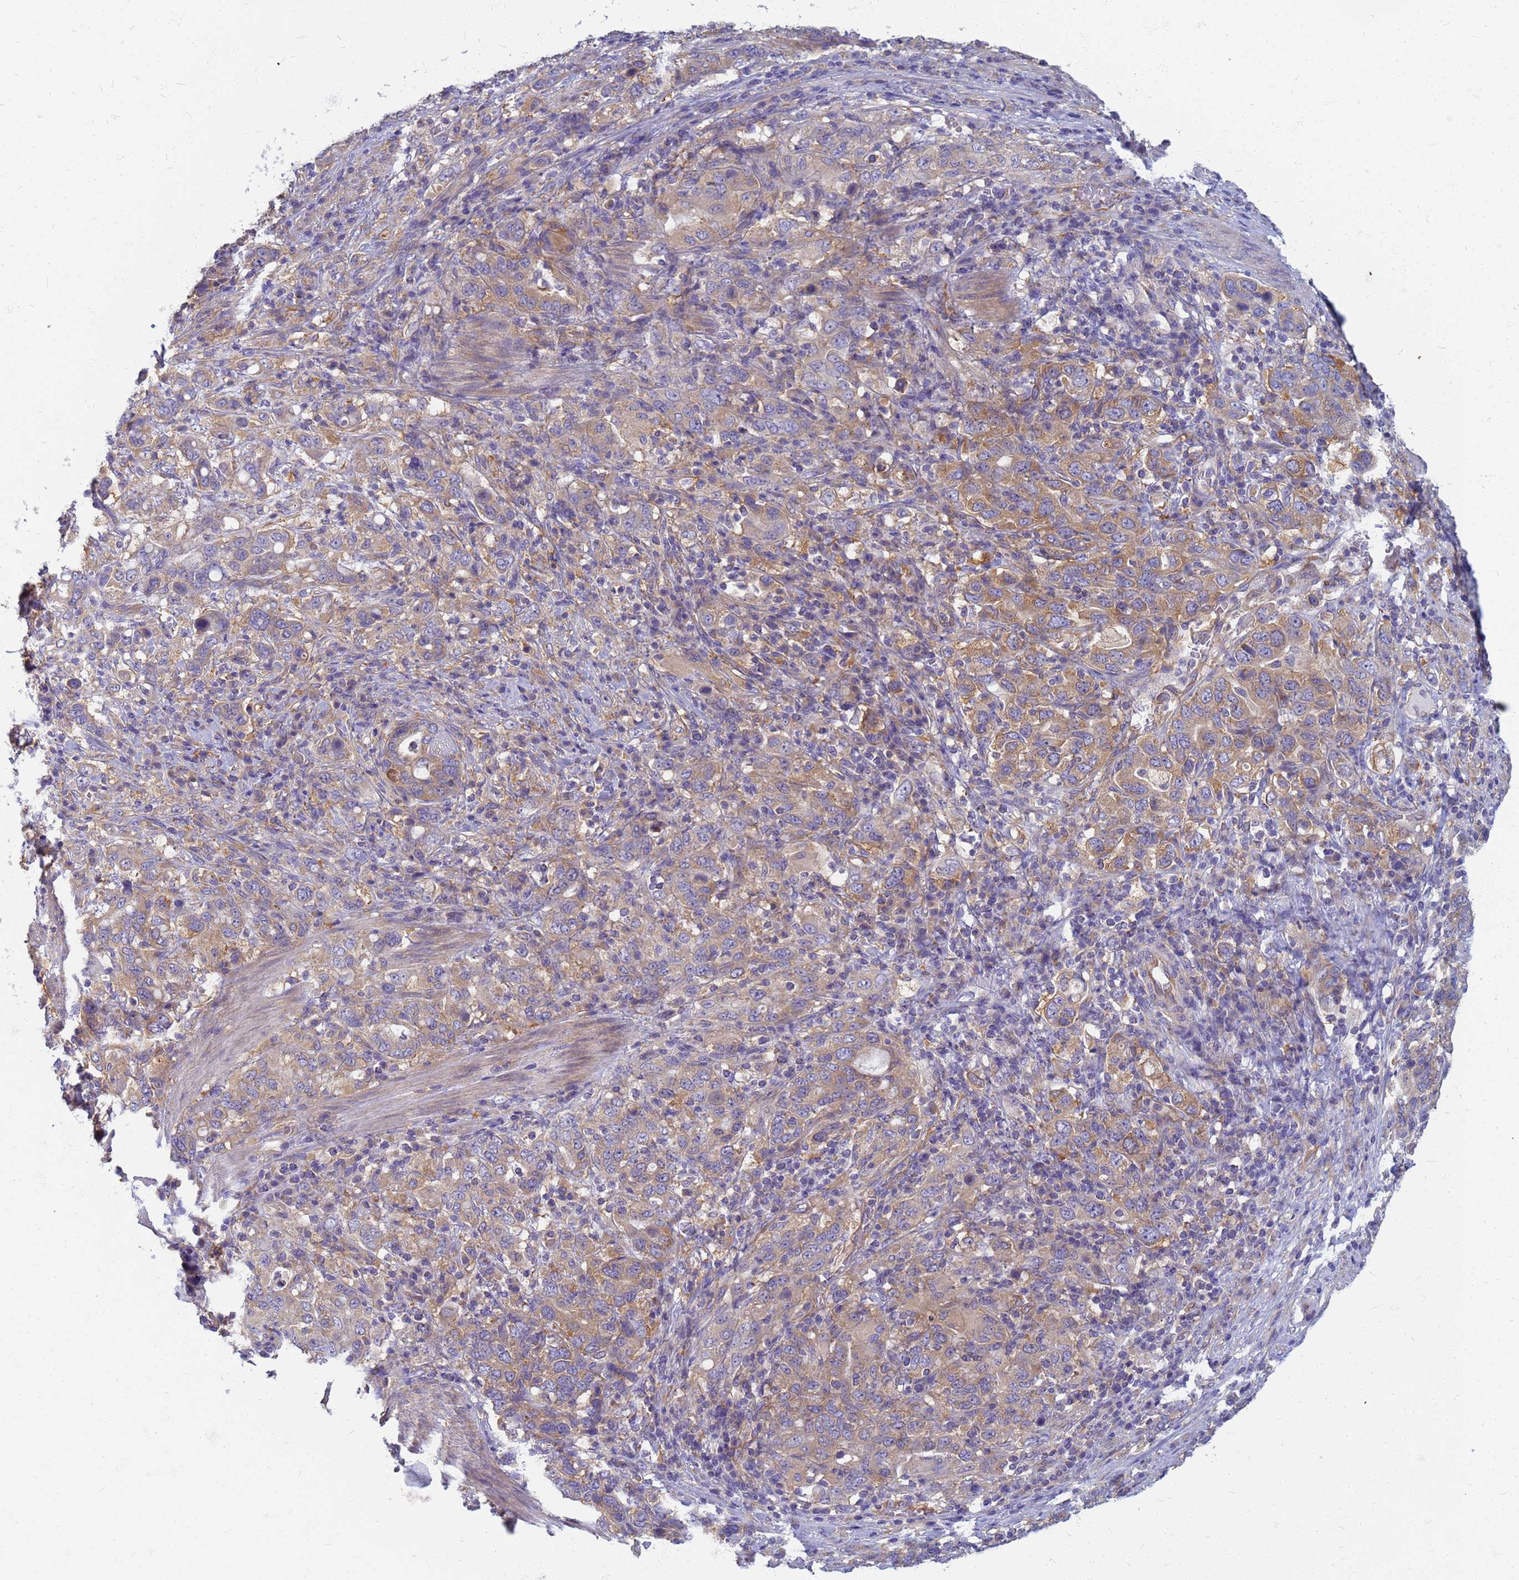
{"staining": {"intensity": "moderate", "quantity": ">75%", "location": "cytoplasmic/membranous"}, "tissue": "stomach cancer", "cell_type": "Tumor cells", "image_type": "cancer", "snomed": [{"axis": "morphology", "description": "Adenocarcinoma, NOS"}, {"axis": "topography", "description": "Stomach, upper"}, {"axis": "topography", "description": "Stomach"}], "caption": "Approximately >75% of tumor cells in adenocarcinoma (stomach) reveal moderate cytoplasmic/membranous protein staining as visualized by brown immunohistochemical staining.", "gene": "EEA1", "patient": {"sex": "male", "age": 62}}